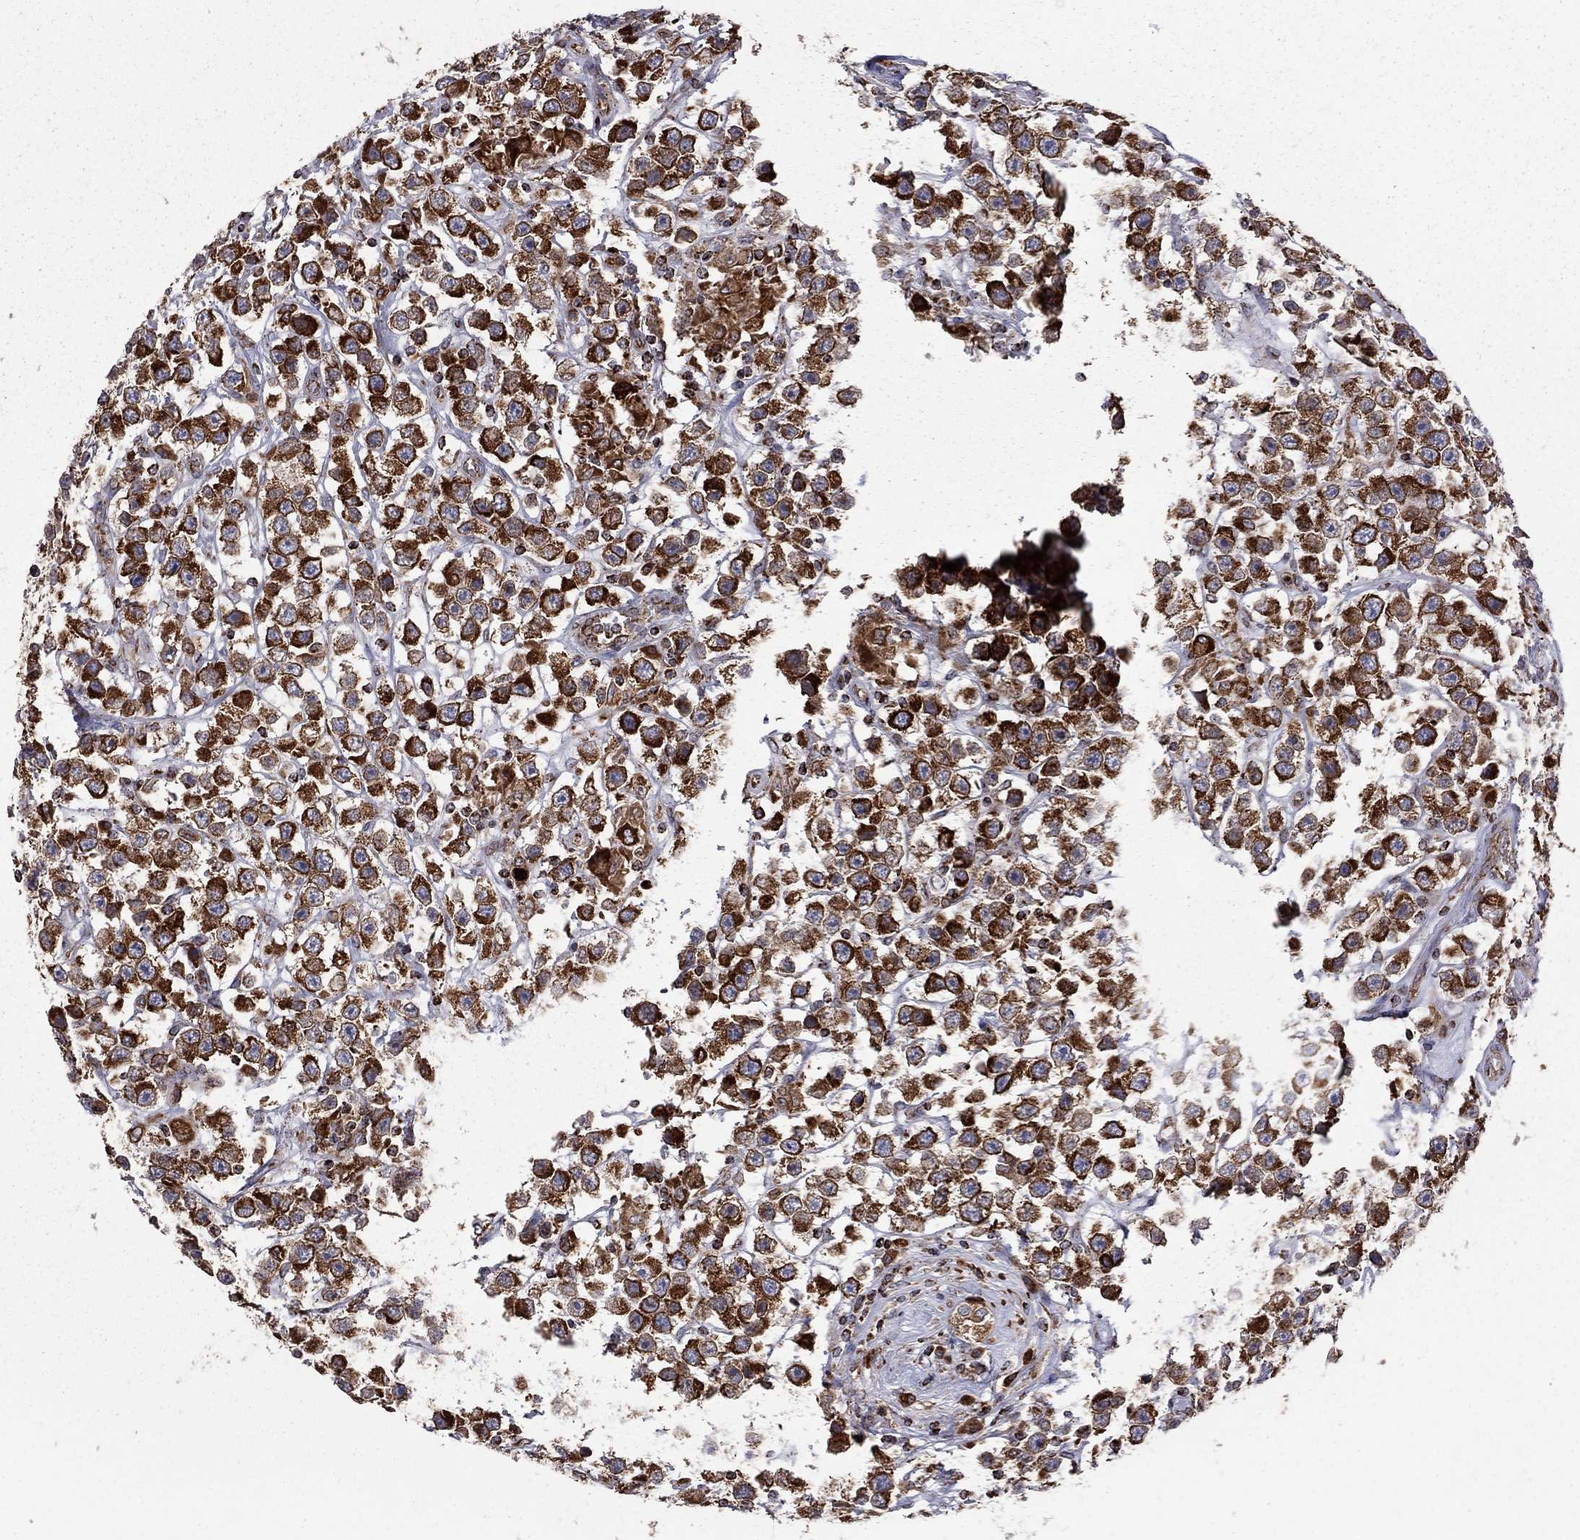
{"staining": {"intensity": "strong", "quantity": ">75%", "location": "cytoplasmic/membranous"}, "tissue": "testis cancer", "cell_type": "Tumor cells", "image_type": "cancer", "snomed": [{"axis": "morphology", "description": "Seminoma, NOS"}, {"axis": "topography", "description": "Testis"}], "caption": "Human testis seminoma stained for a protein (brown) exhibits strong cytoplasmic/membranous positive positivity in about >75% of tumor cells.", "gene": "CLPTM1", "patient": {"sex": "male", "age": 45}}